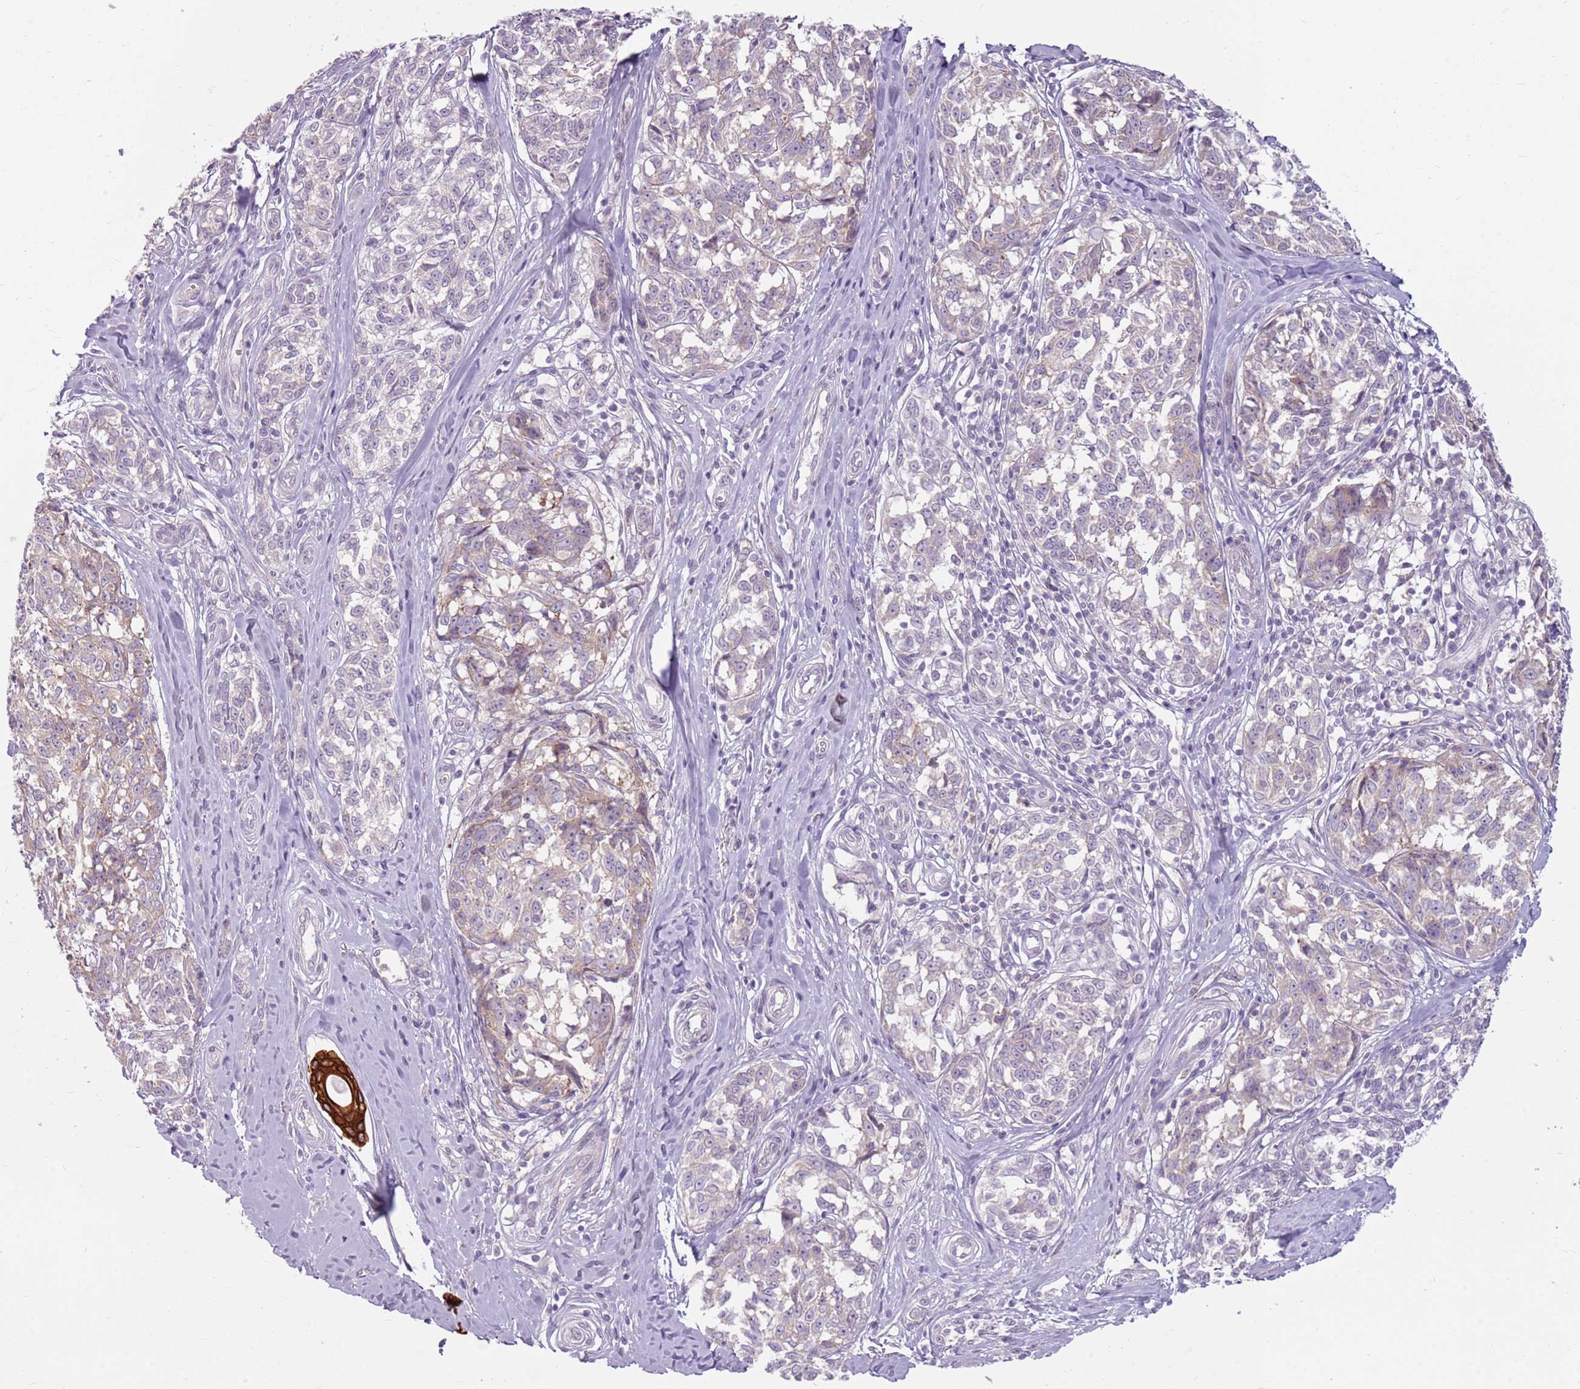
{"staining": {"intensity": "negative", "quantity": "none", "location": "none"}, "tissue": "melanoma", "cell_type": "Tumor cells", "image_type": "cancer", "snomed": [{"axis": "morphology", "description": "Normal tissue, NOS"}, {"axis": "morphology", "description": "Malignant melanoma, NOS"}, {"axis": "topography", "description": "Skin"}], "caption": "Tumor cells are negative for brown protein staining in melanoma.", "gene": "HSPA14", "patient": {"sex": "female", "age": 64}}